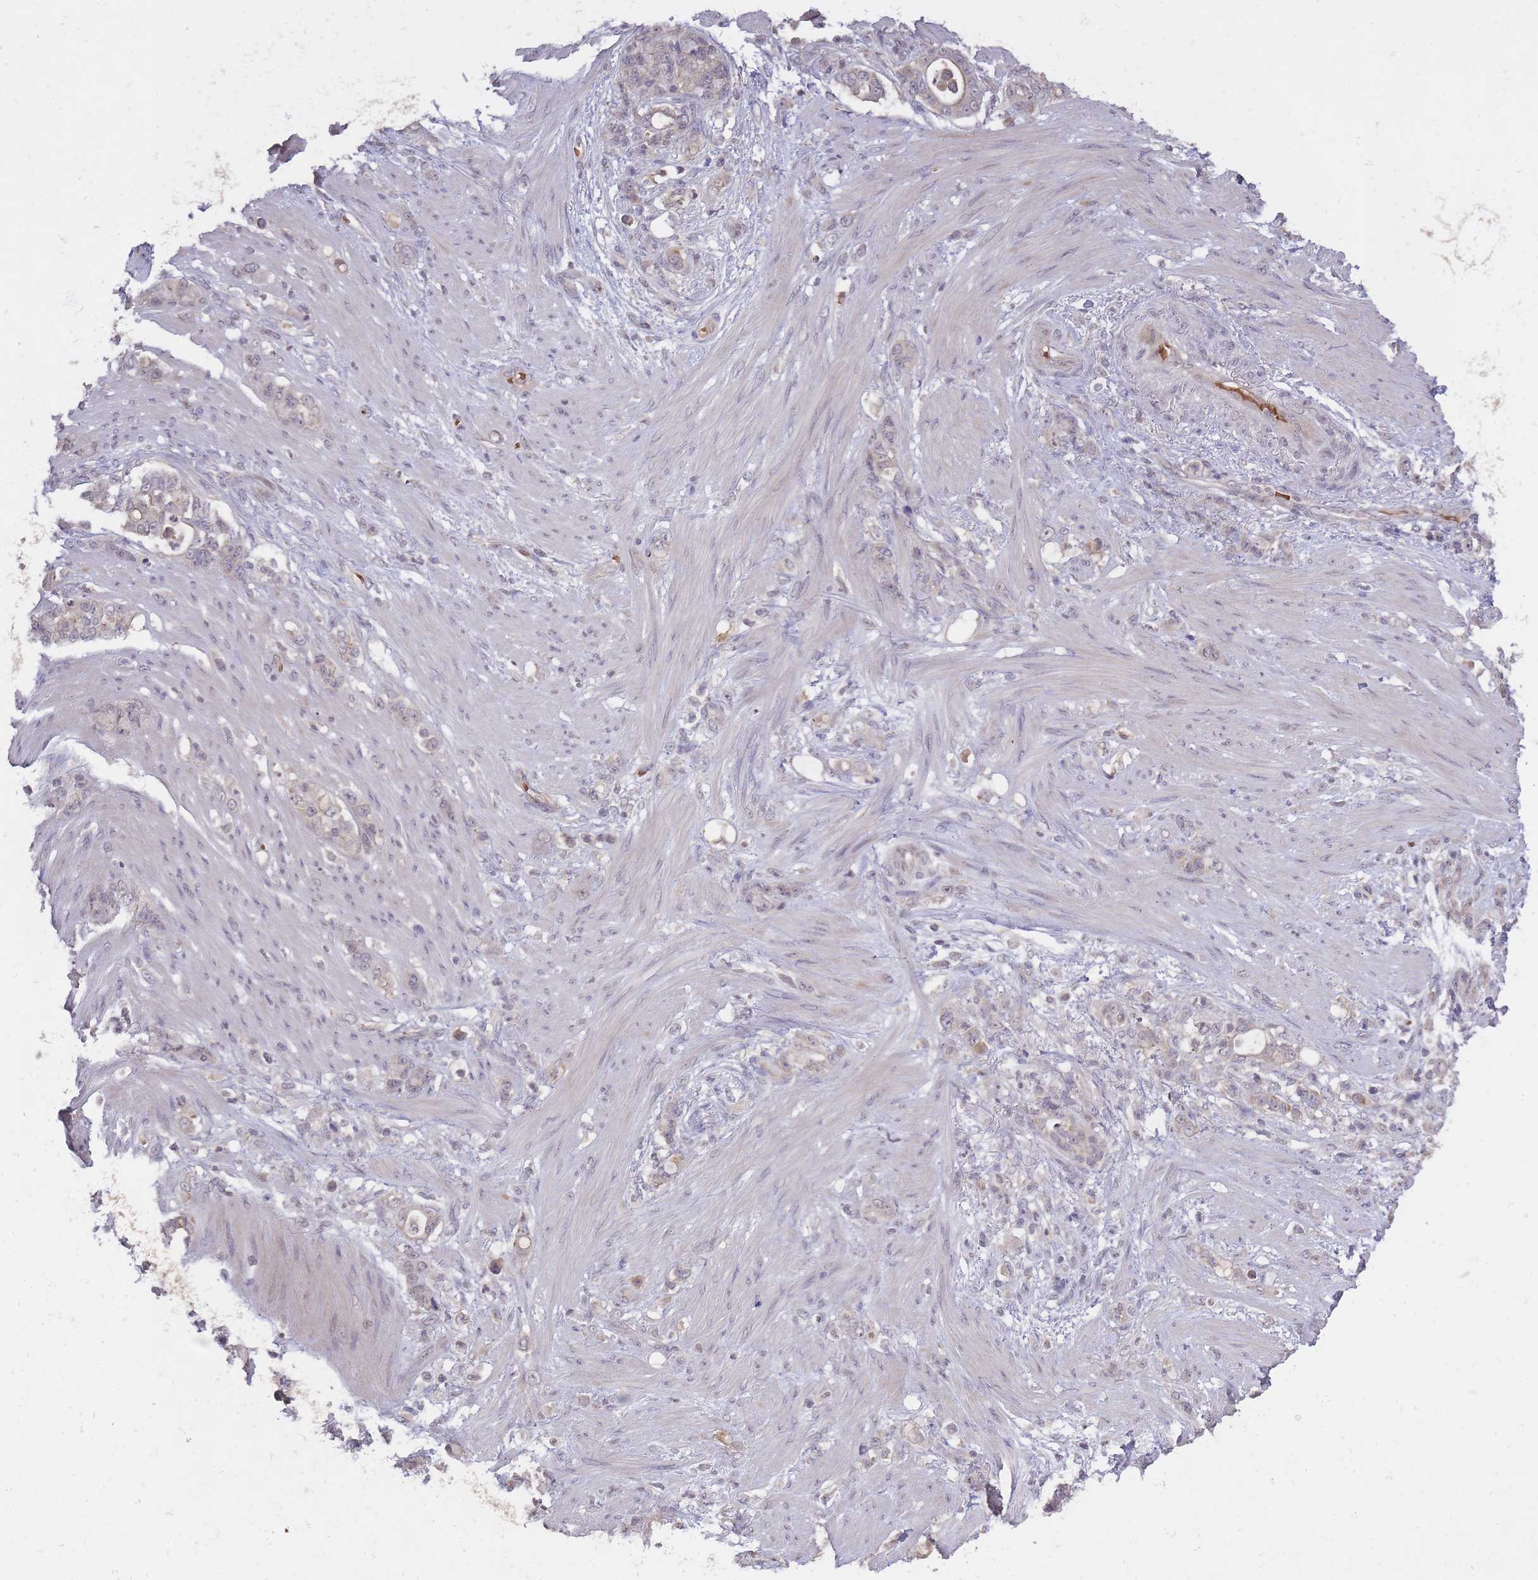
{"staining": {"intensity": "negative", "quantity": "none", "location": "none"}, "tissue": "stomach cancer", "cell_type": "Tumor cells", "image_type": "cancer", "snomed": [{"axis": "morphology", "description": "Normal tissue, NOS"}, {"axis": "morphology", "description": "Adenocarcinoma, NOS"}, {"axis": "topography", "description": "Stomach"}], "caption": "Tumor cells show no significant protein expression in adenocarcinoma (stomach).", "gene": "ADCYAP1R1", "patient": {"sex": "female", "age": 79}}